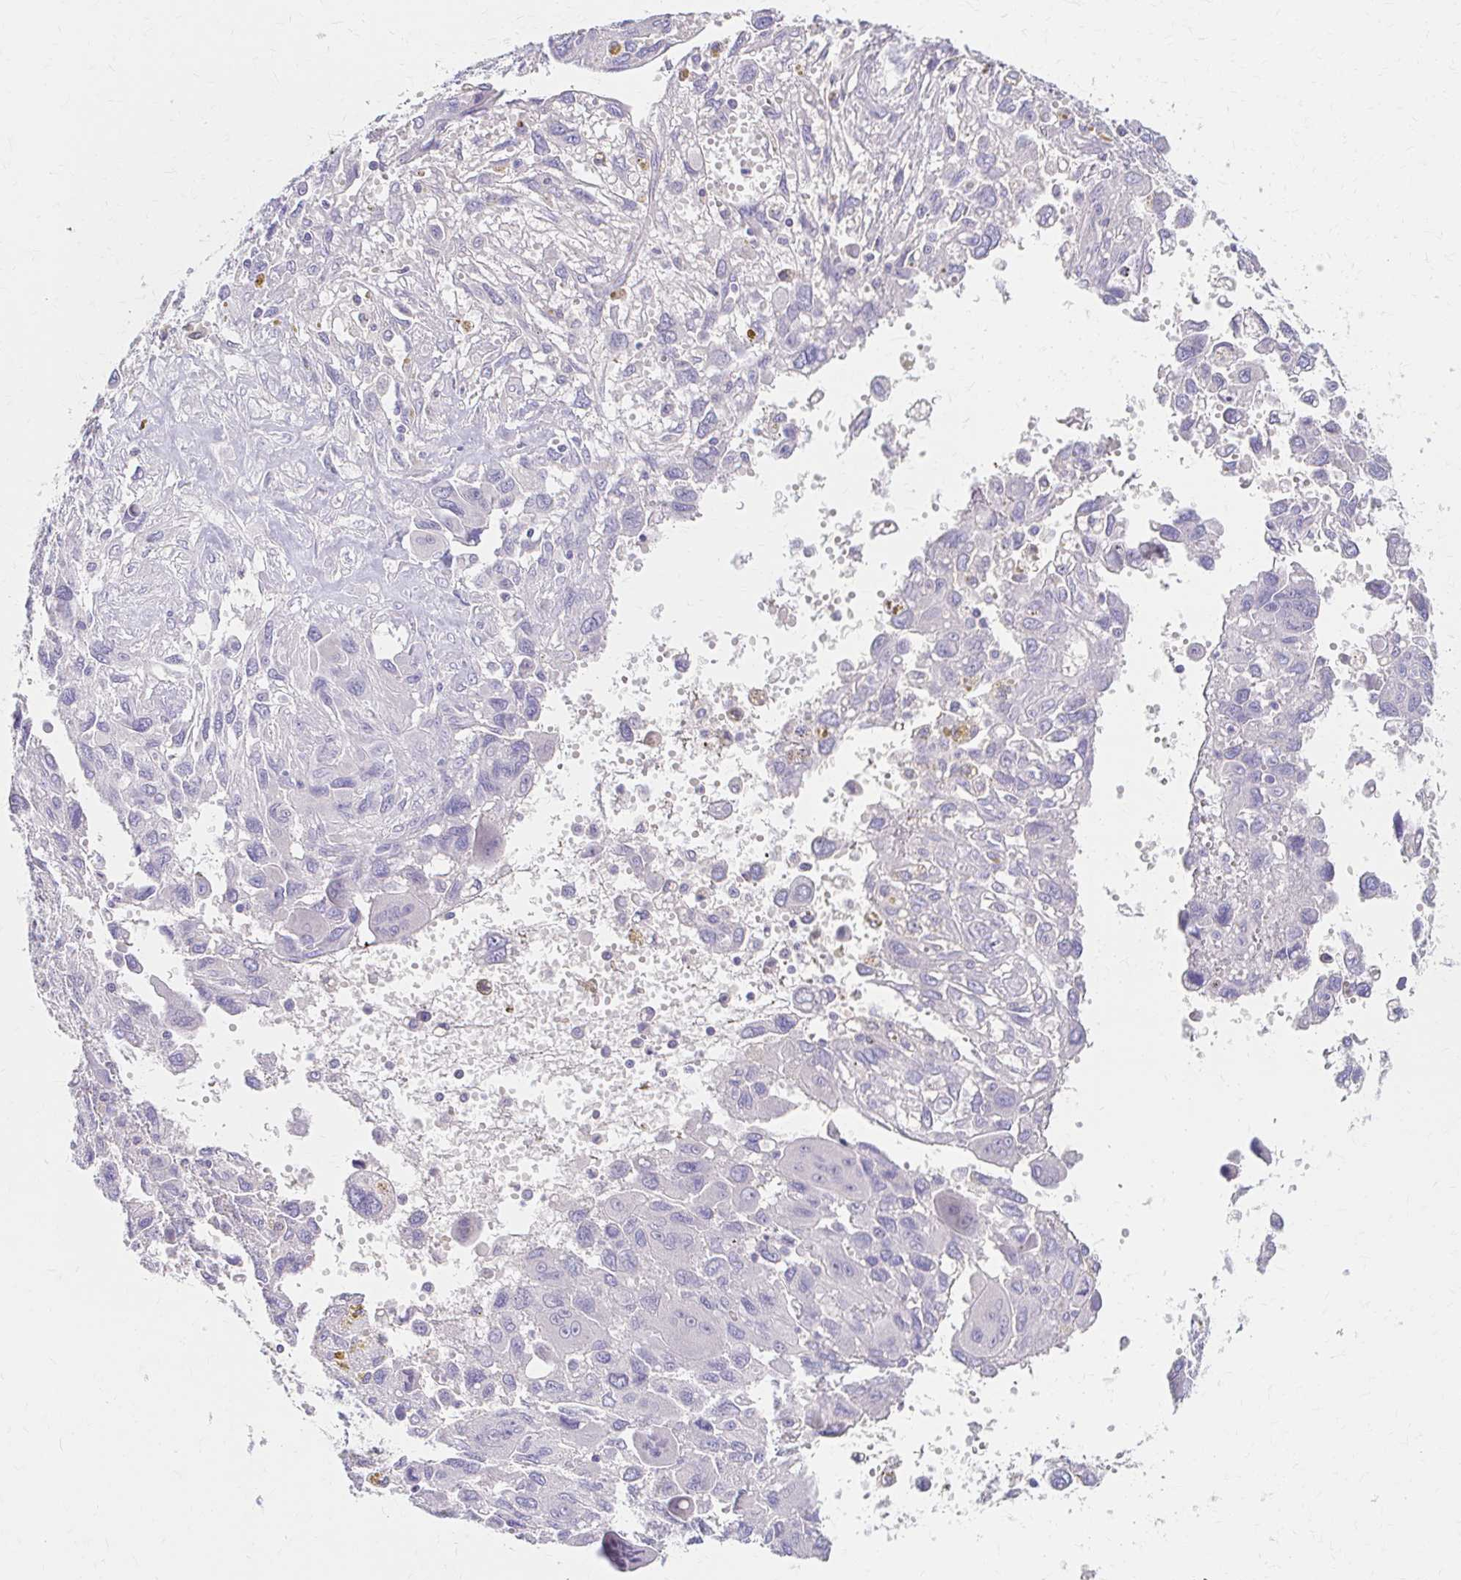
{"staining": {"intensity": "negative", "quantity": "none", "location": "none"}, "tissue": "pancreatic cancer", "cell_type": "Tumor cells", "image_type": "cancer", "snomed": [{"axis": "morphology", "description": "Adenocarcinoma, NOS"}, {"axis": "topography", "description": "Pancreas"}], "caption": "Adenocarcinoma (pancreatic) stained for a protein using immunohistochemistry (IHC) demonstrates no staining tumor cells.", "gene": "AZGP1", "patient": {"sex": "female", "age": 47}}